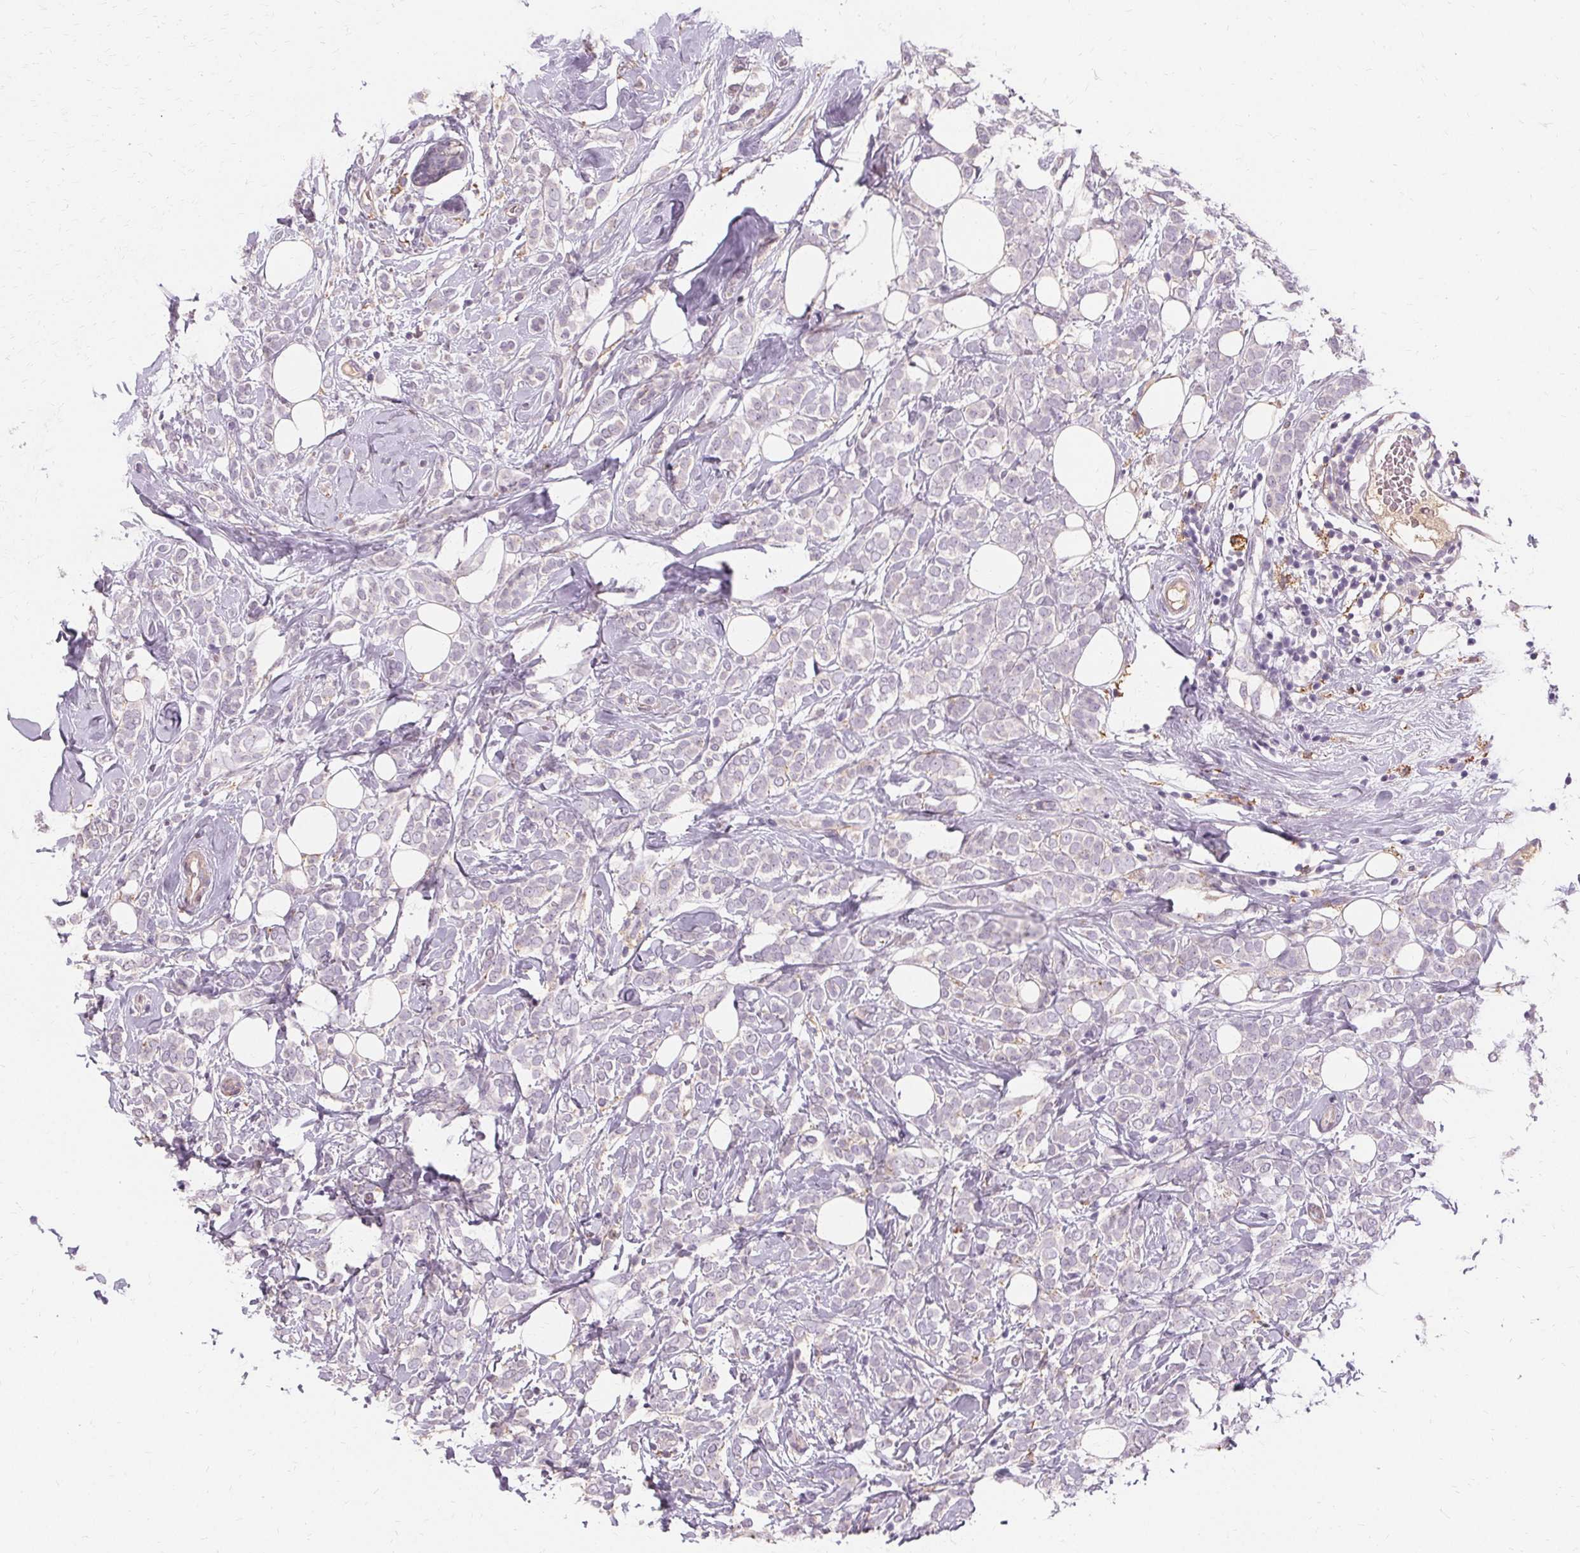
{"staining": {"intensity": "negative", "quantity": "none", "location": "none"}, "tissue": "breast cancer", "cell_type": "Tumor cells", "image_type": "cancer", "snomed": [{"axis": "morphology", "description": "Lobular carcinoma"}, {"axis": "topography", "description": "Breast"}], "caption": "IHC of breast lobular carcinoma reveals no expression in tumor cells.", "gene": "IFNGR1", "patient": {"sex": "female", "age": 49}}